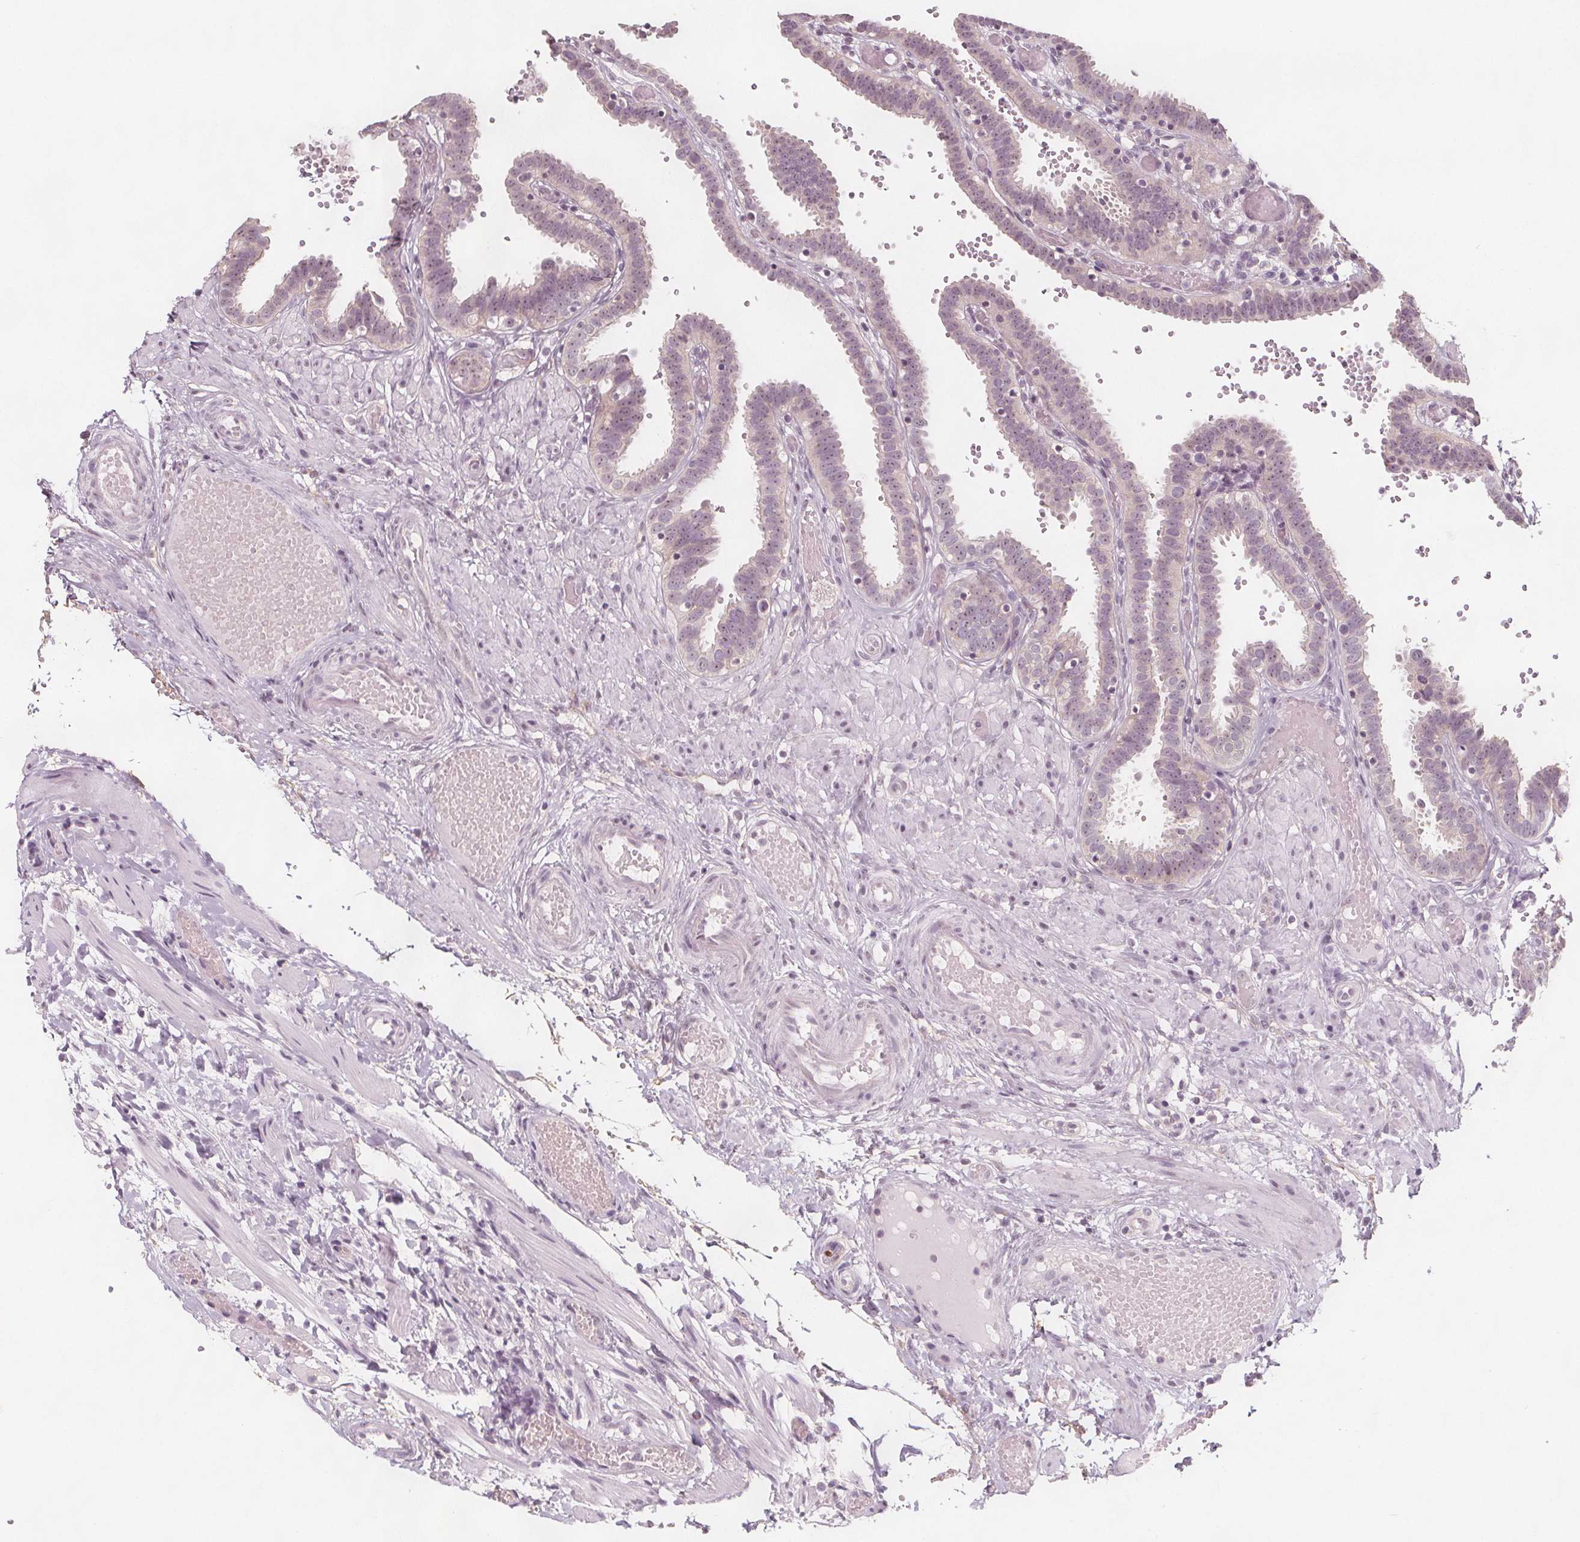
{"staining": {"intensity": "weak", "quantity": "<25%", "location": "nuclear"}, "tissue": "fallopian tube", "cell_type": "Glandular cells", "image_type": "normal", "snomed": [{"axis": "morphology", "description": "Normal tissue, NOS"}, {"axis": "topography", "description": "Fallopian tube"}], "caption": "Immunohistochemistry (IHC) histopathology image of normal fallopian tube: human fallopian tube stained with DAB reveals no significant protein staining in glandular cells.", "gene": "C1orf167", "patient": {"sex": "female", "age": 37}}